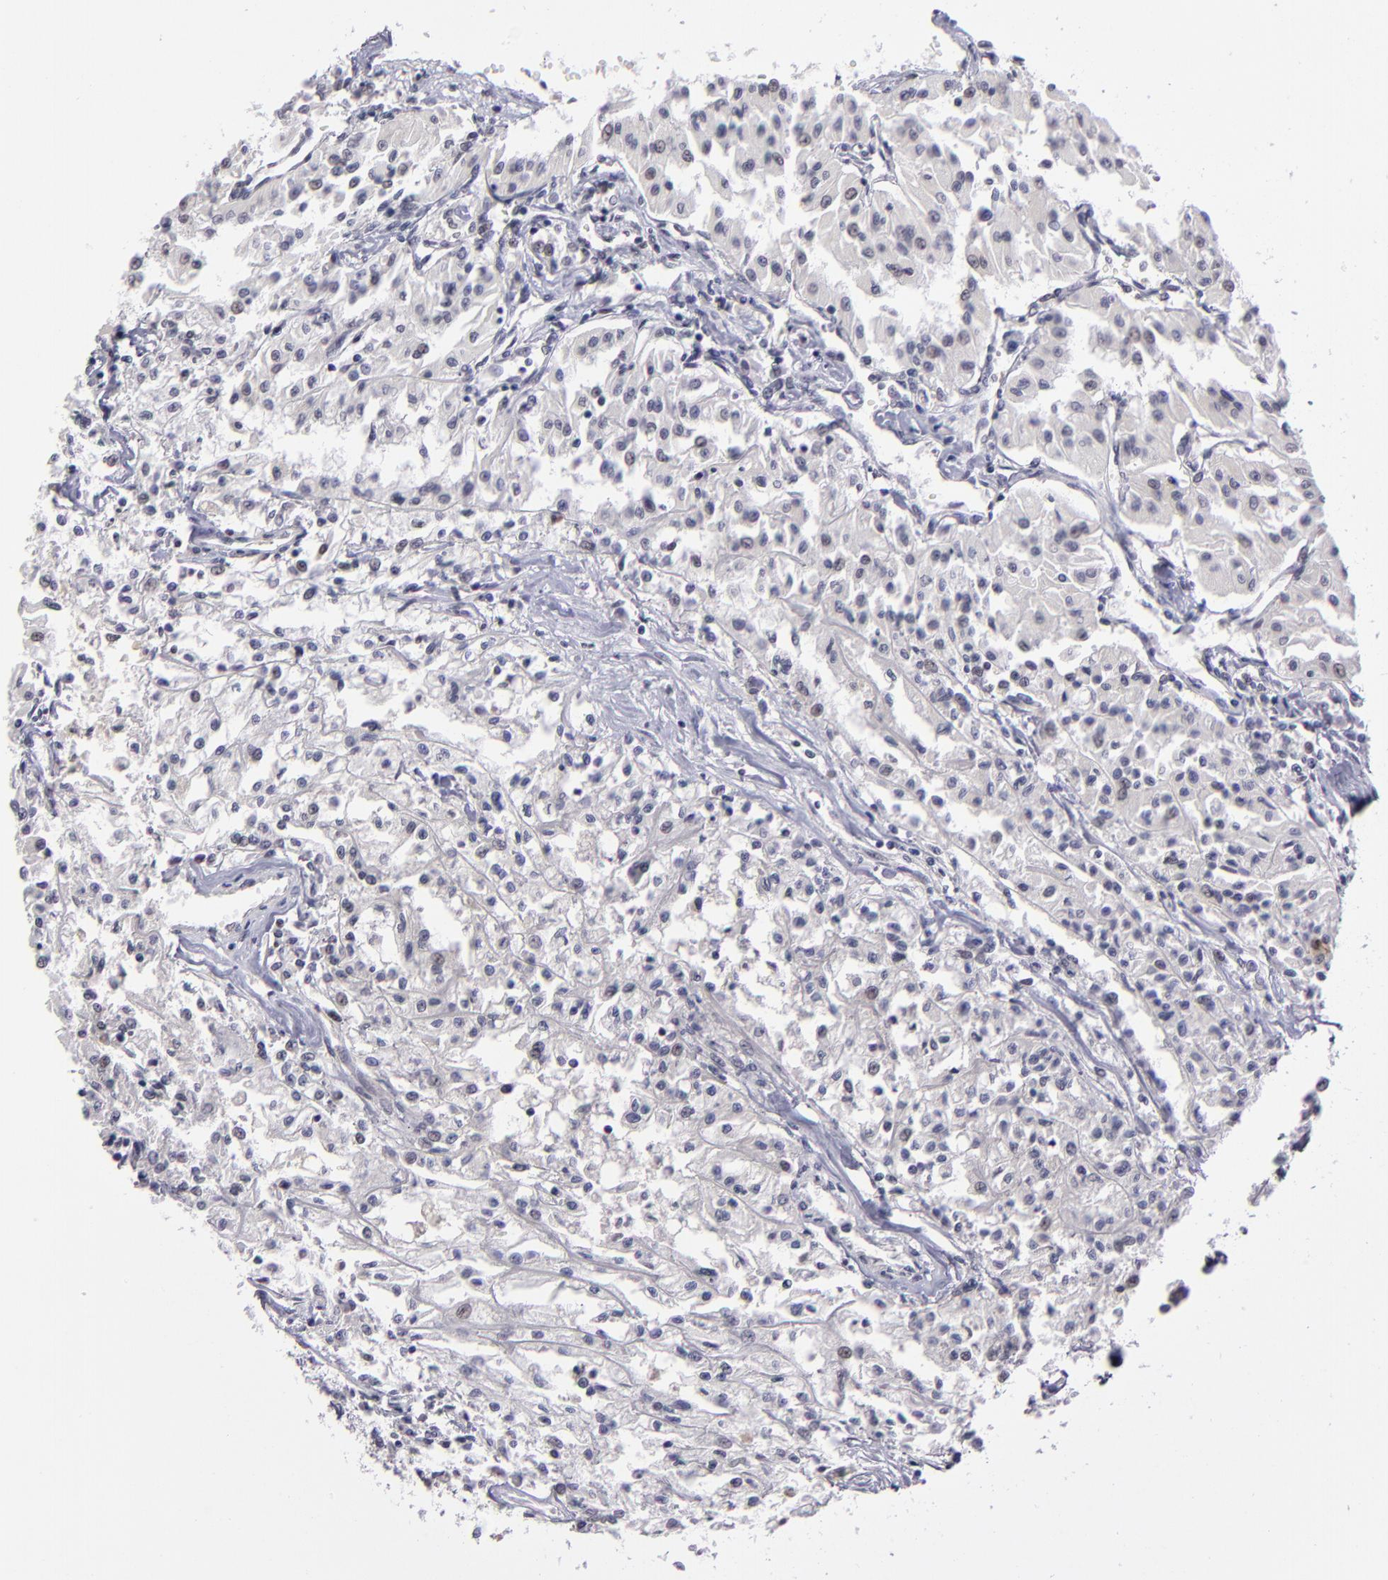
{"staining": {"intensity": "weak", "quantity": "<25%", "location": "nuclear"}, "tissue": "renal cancer", "cell_type": "Tumor cells", "image_type": "cancer", "snomed": [{"axis": "morphology", "description": "Adenocarcinoma, NOS"}, {"axis": "topography", "description": "Kidney"}], "caption": "Tumor cells show no significant protein staining in adenocarcinoma (renal).", "gene": "OTUB2", "patient": {"sex": "male", "age": 78}}